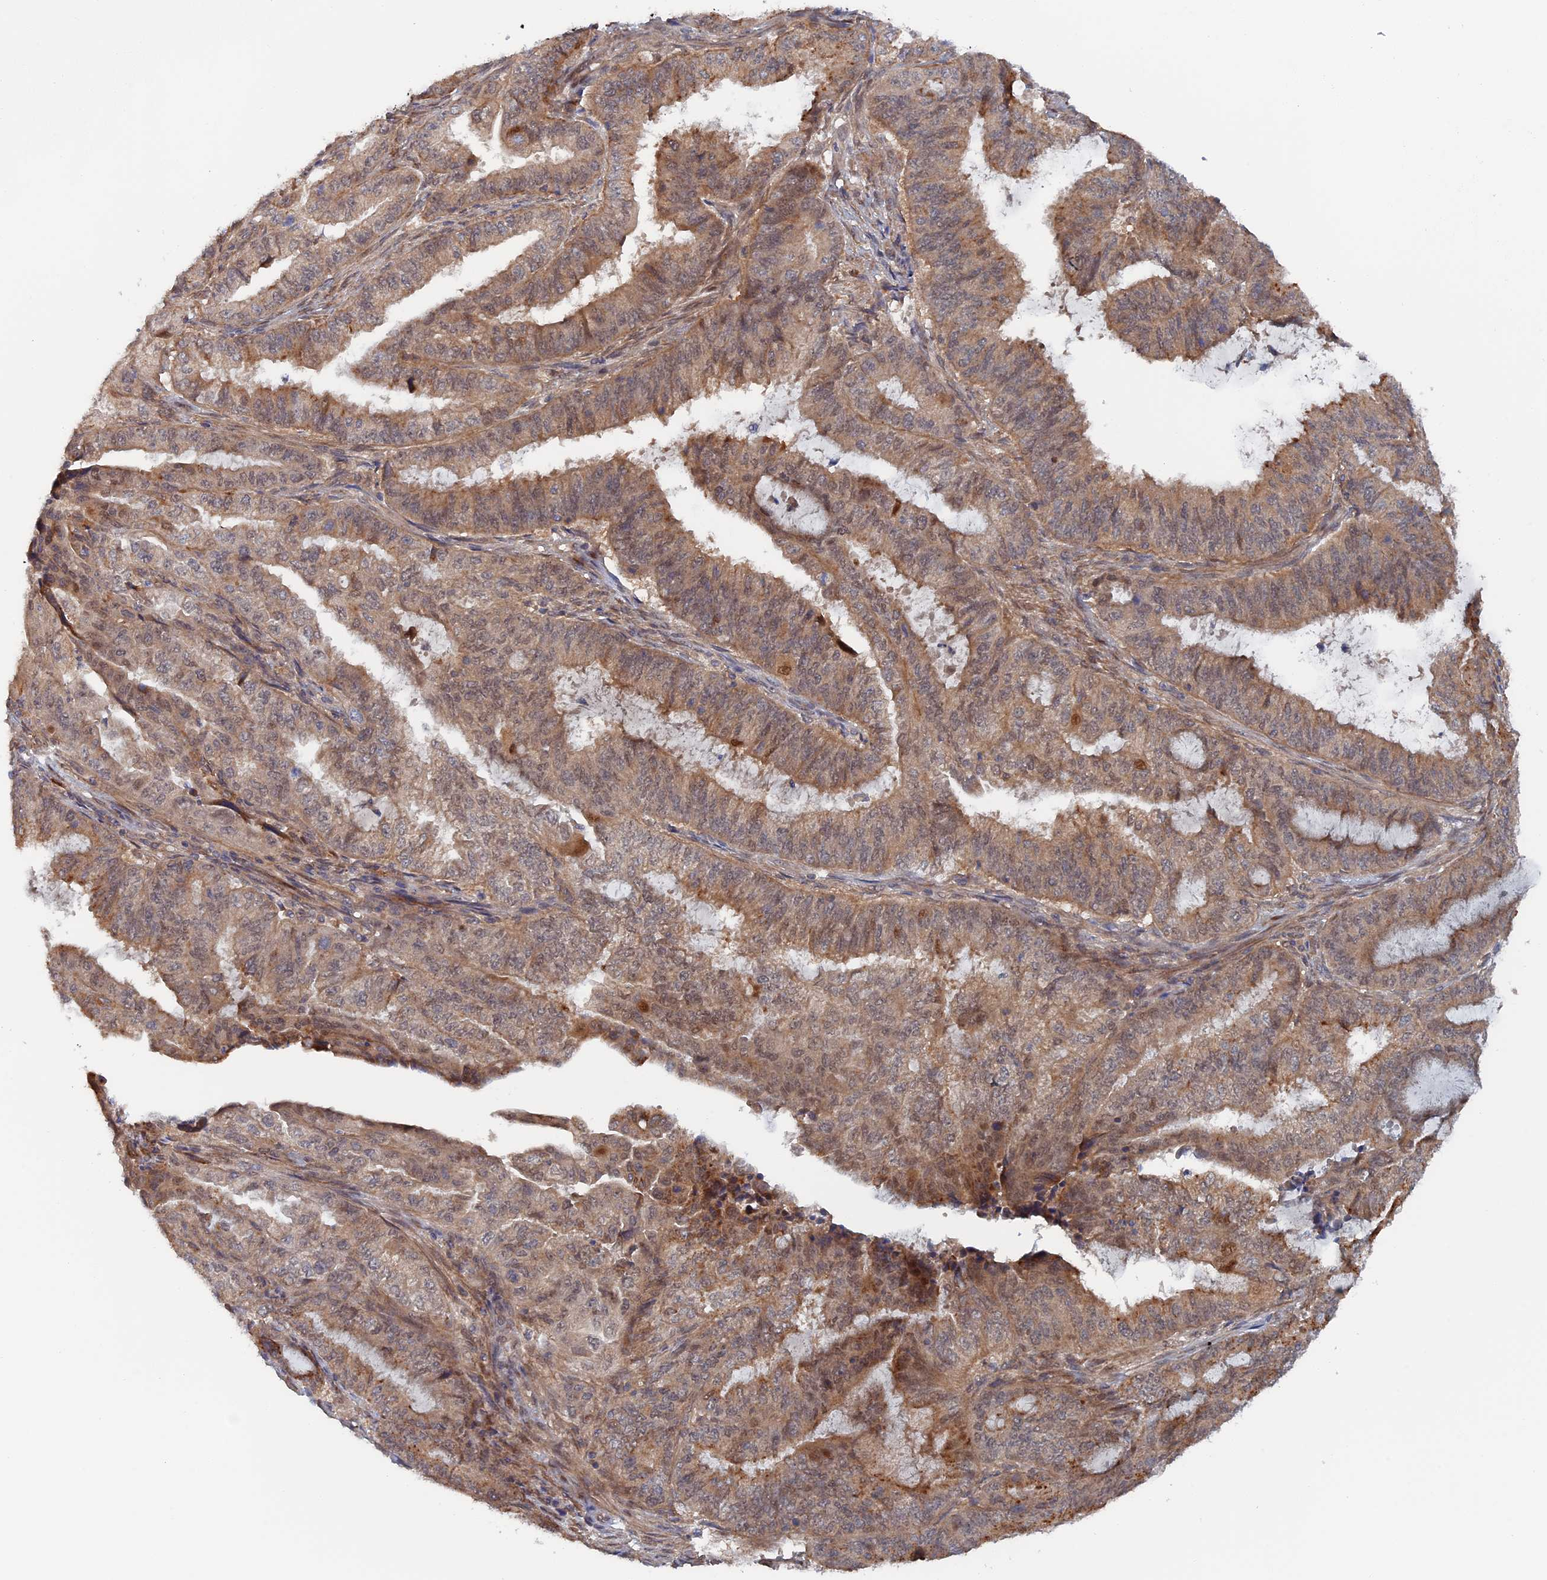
{"staining": {"intensity": "moderate", "quantity": ">75%", "location": "cytoplasmic/membranous,nuclear"}, "tissue": "endometrial cancer", "cell_type": "Tumor cells", "image_type": "cancer", "snomed": [{"axis": "morphology", "description": "Adenocarcinoma, NOS"}, {"axis": "topography", "description": "Endometrium"}], "caption": "The histopathology image shows immunohistochemical staining of endometrial cancer (adenocarcinoma). There is moderate cytoplasmic/membranous and nuclear expression is identified in about >75% of tumor cells.", "gene": "ELOVL6", "patient": {"sex": "female", "age": 51}}